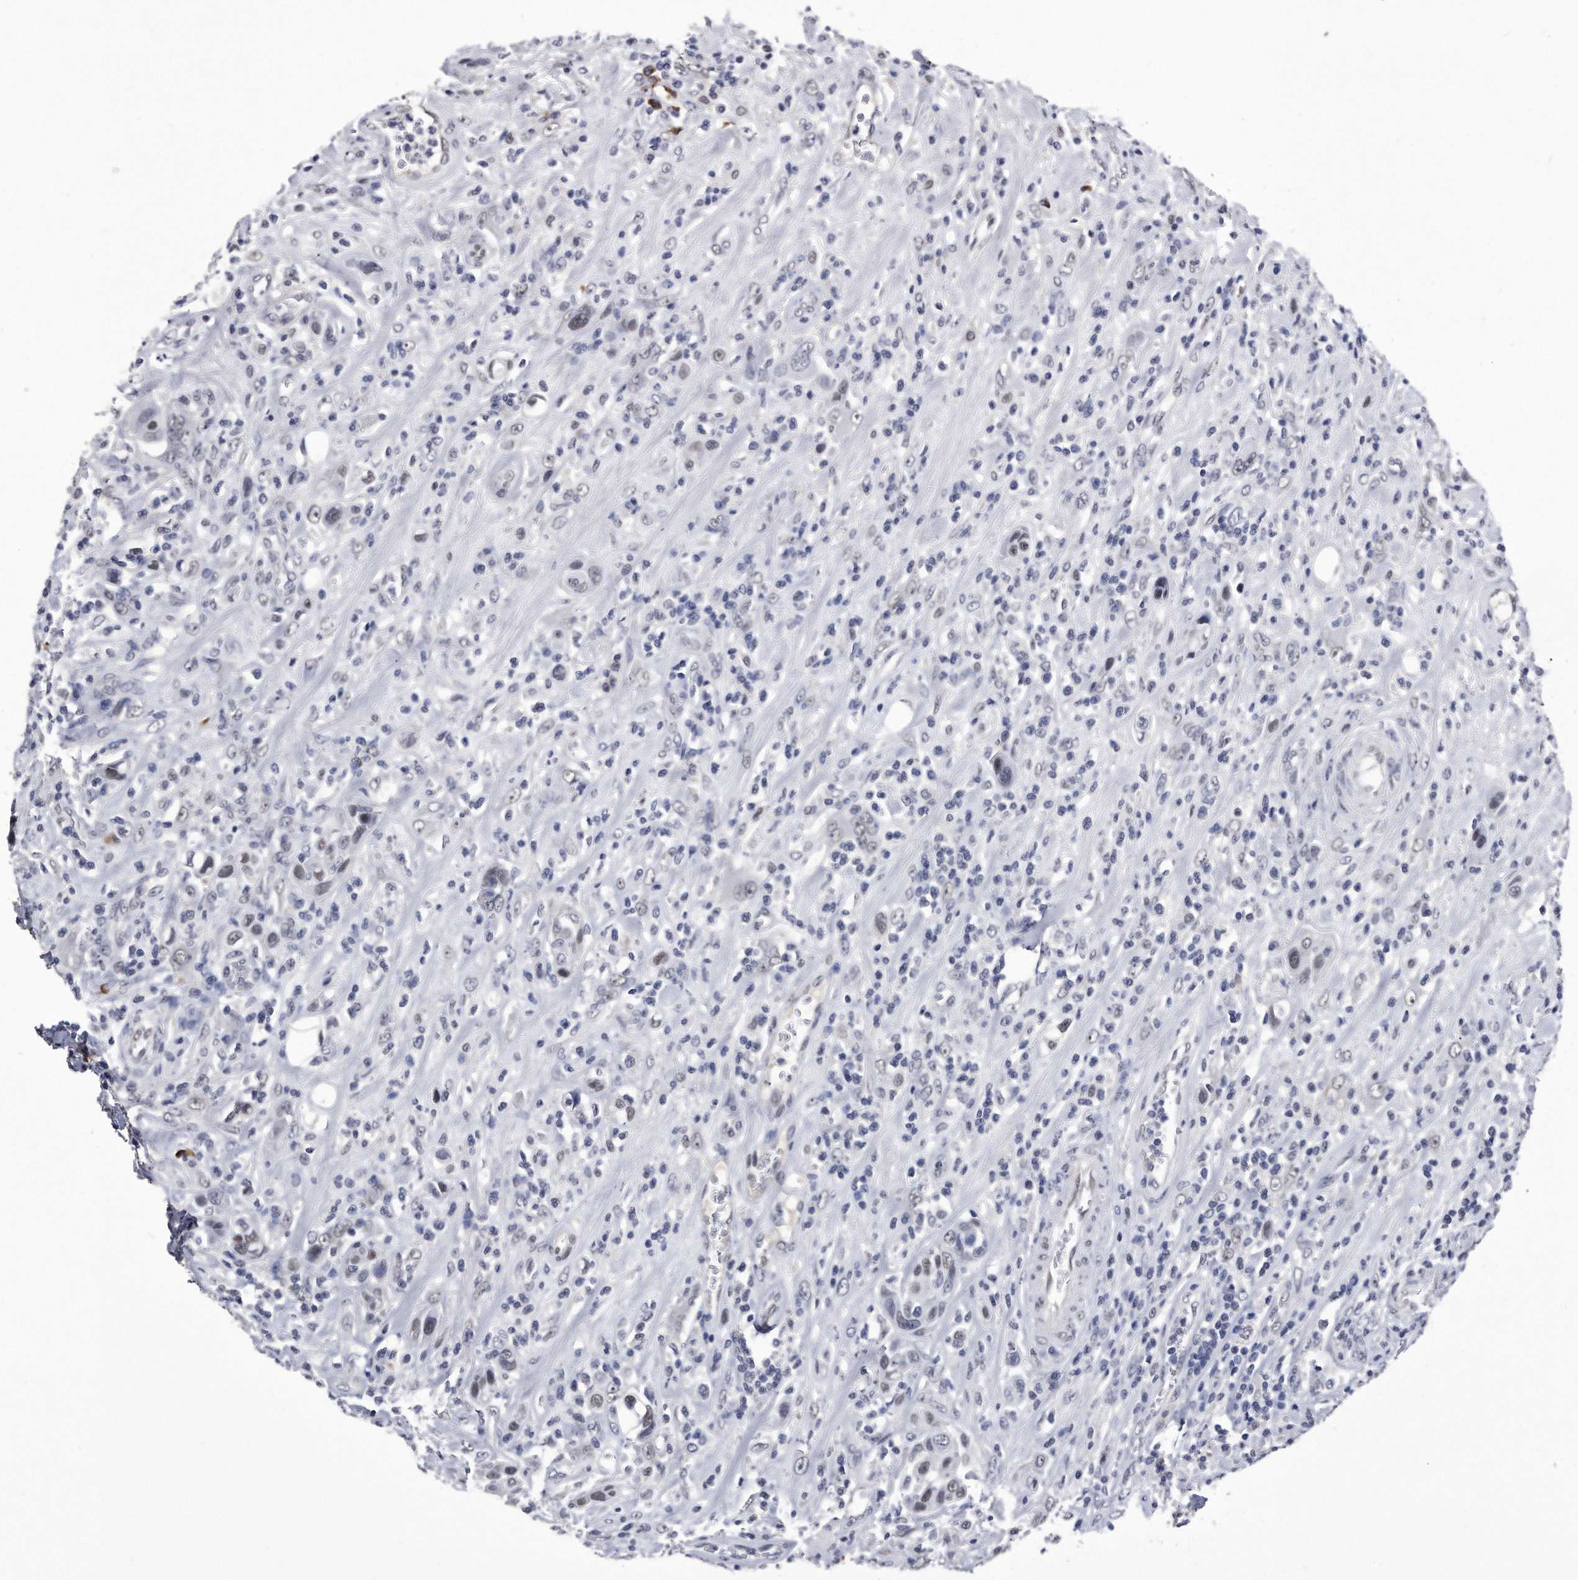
{"staining": {"intensity": "negative", "quantity": "none", "location": "none"}, "tissue": "urothelial cancer", "cell_type": "Tumor cells", "image_type": "cancer", "snomed": [{"axis": "morphology", "description": "Urothelial carcinoma, High grade"}, {"axis": "topography", "description": "Urinary bladder"}], "caption": "Tumor cells show no significant positivity in urothelial cancer. The staining was performed using DAB to visualize the protein expression in brown, while the nuclei were stained in blue with hematoxylin (Magnification: 20x).", "gene": "KCTD8", "patient": {"sex": "male", "age": 50}}